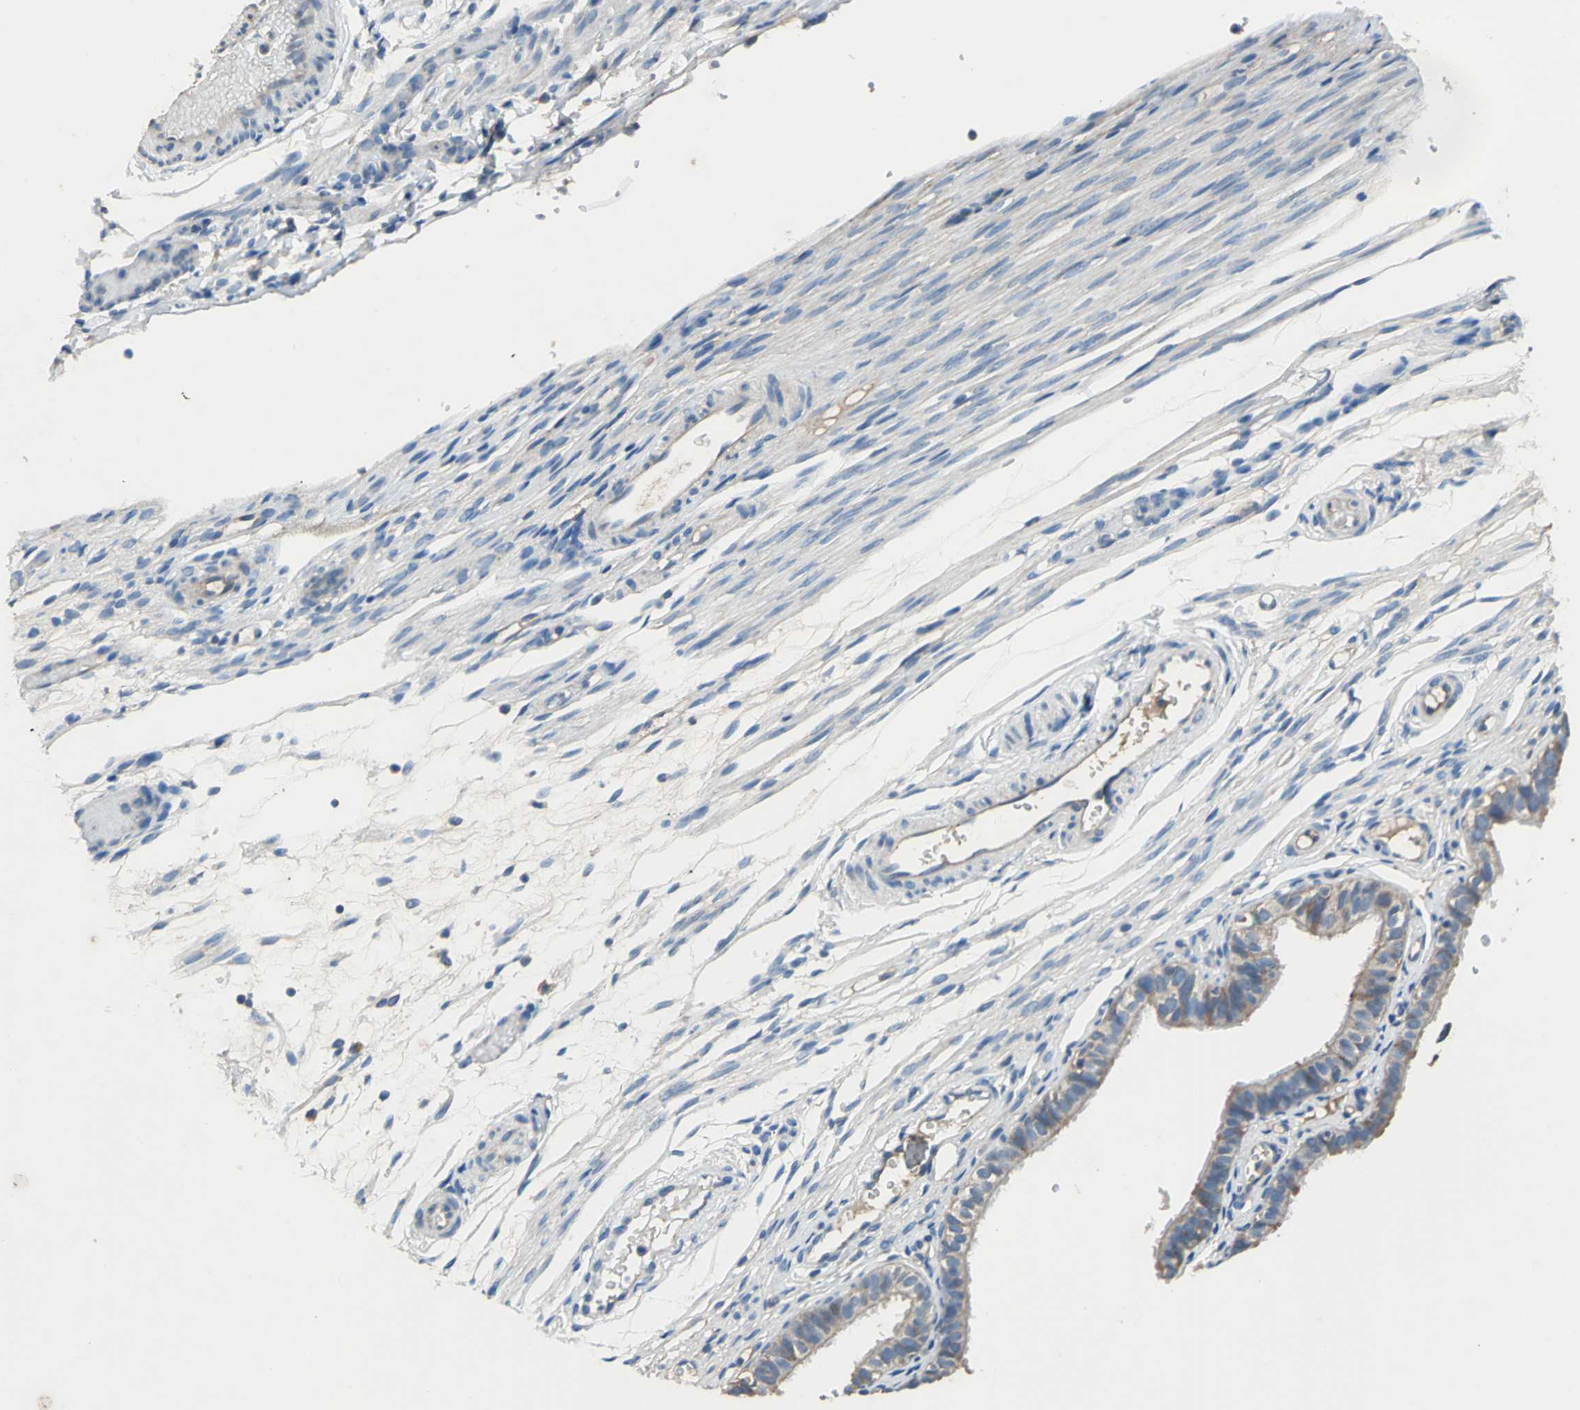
{"staining": {"intensity": "moderate", "quantity": ">75%", "location": "cytoplasmic/membranous"}, "tissue": "fallopian tube", "cell_type": "Glandular cells", "image_type": "normal", "snomed": [{"axis": "morphology", "description": "Normal tissue, NOS"}, {"axis": "morphology", "description": "Dermoid, NOS"}, {"axis": "topography", "description": "Fallopian tube"}], "caption": "DAB immunohistochemical staining of benign fallopian tube displays moderate cytoplasmic/membranous protein staining in about >75% of glandular cells. (Stains: DAB (3,3'-diaminobenzidine) in brown, nuclei in blue, Microscopy: brightfield microscopy at high magnification).", "gene": "HEPH", "patient": {"sex": "female", "age": 33}}